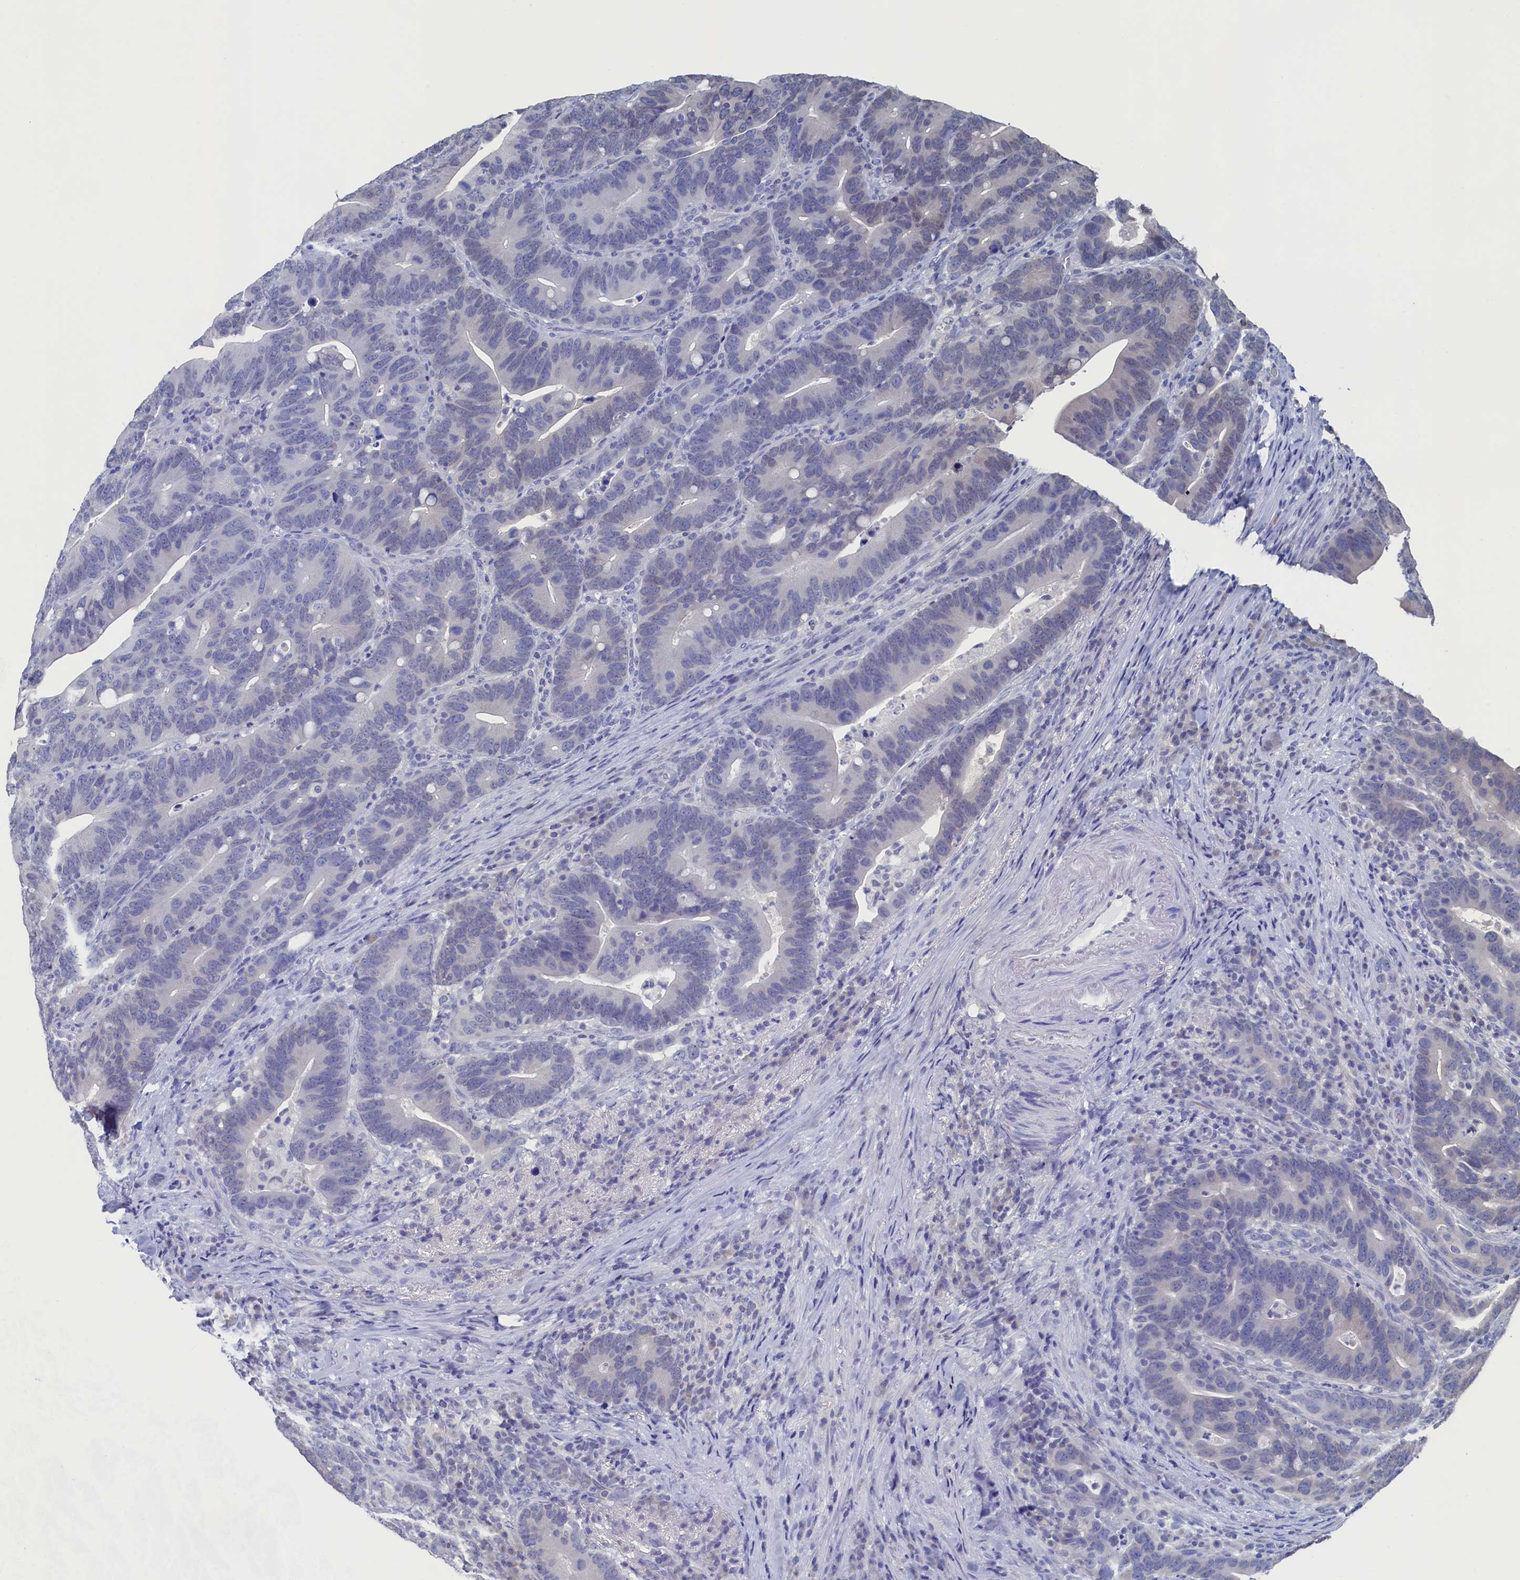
{"staining": {"intensity": "negative", "quantity": "none", "location": "none"}, "tissue": "colorectal cancer", "cell_type": "Tumor cells", "image_type": "cancer", "snomed": [{"axis": "morphology", "description": "Adenocarcinoma, NOS"}, {"axis": "topography", "description": "Colon"}], "caption": "Immunohistochemistry histopathology image of neoplastic tissue: human adenocarcinoma (colorectal) stained with DAB shows no significant protein positivity in tumor cells.", "gene": "C11orf54", "patient": {"sex": "female", "age": 66}}